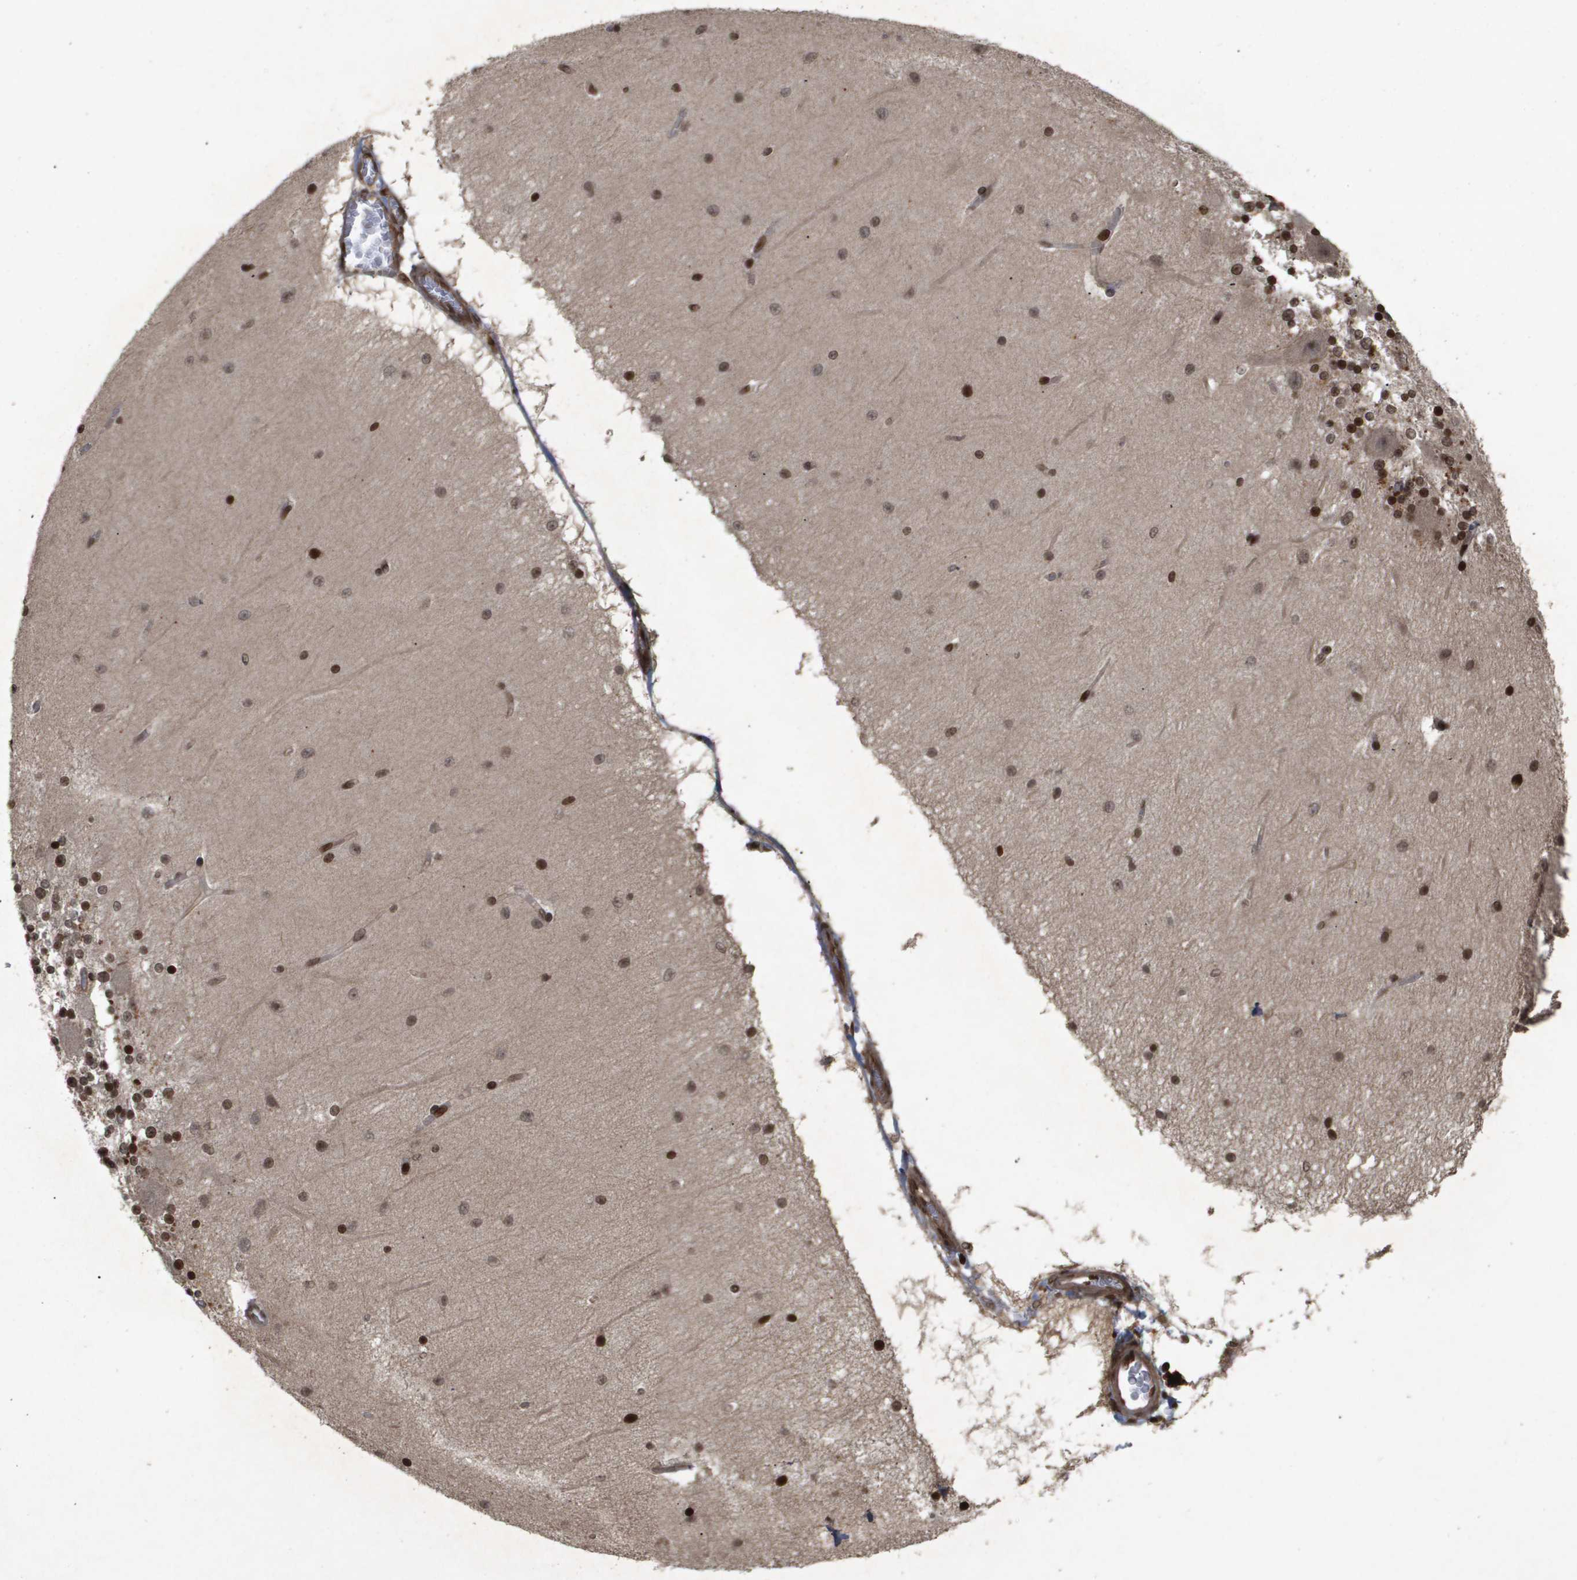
{"staining": {"intensity": "moderate", "quantity": "<25%", "location": "cytoplasmic/membranous,nuclear"}, "tissue": "cerebellum", "cell_type": "Cells in granular layer", "image_type": "normal", "snomed": [{"axis": "morphology", "description": "Normal tissue, NOS"}, {"axis": "topography", "description": "Cerebellum"}], "caption": "High-power microscopy captured an IHC histopathology image of unremarkable cerebellum, revealing moderate cytoplasmic/membranous,nuclear positivity in about <25% of cells in granular layer.", "gene": "HSPA6", "patient": {"sex": "female", "age": 54}}